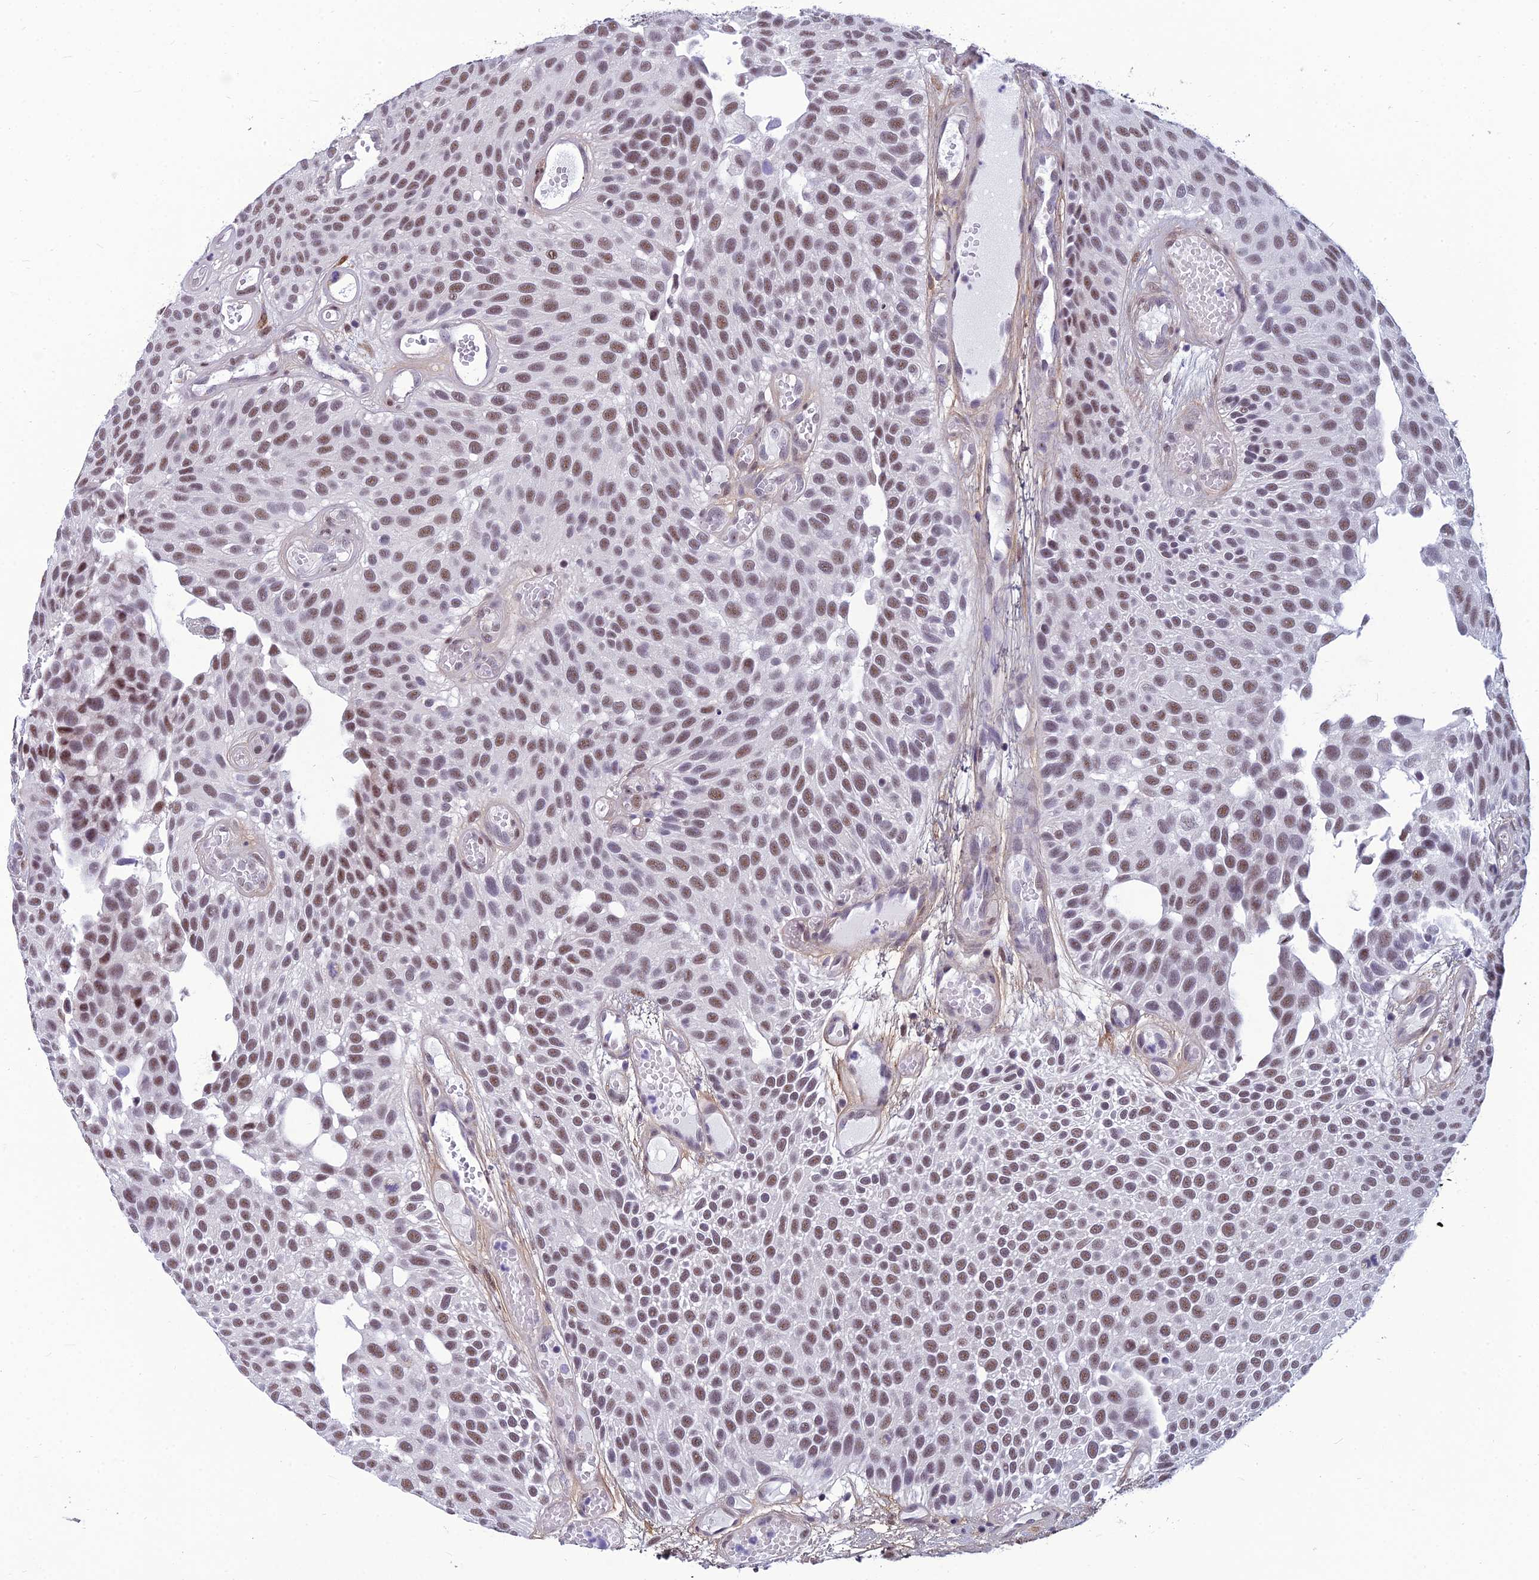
{"staining": {"intensity": "moderate", "quantity": ">75%", "location": "nuclear"}, "tissue": "urothelial cancer", "cell_type": "Tumor cells", "image_type": "cancer", "snomed": [{"axis": "morphology", "description": "Urothelial carcinoma, Low grade"}, {"axis": "topography", "description": "Urinary bladder"}], "caption": "Protein staining demonstrates moderate nuclear staining in about >75% of tumor cells in urothelial cancer.", "gene": "RSRC1", "patient": {"sex": "male", "age": 89}}